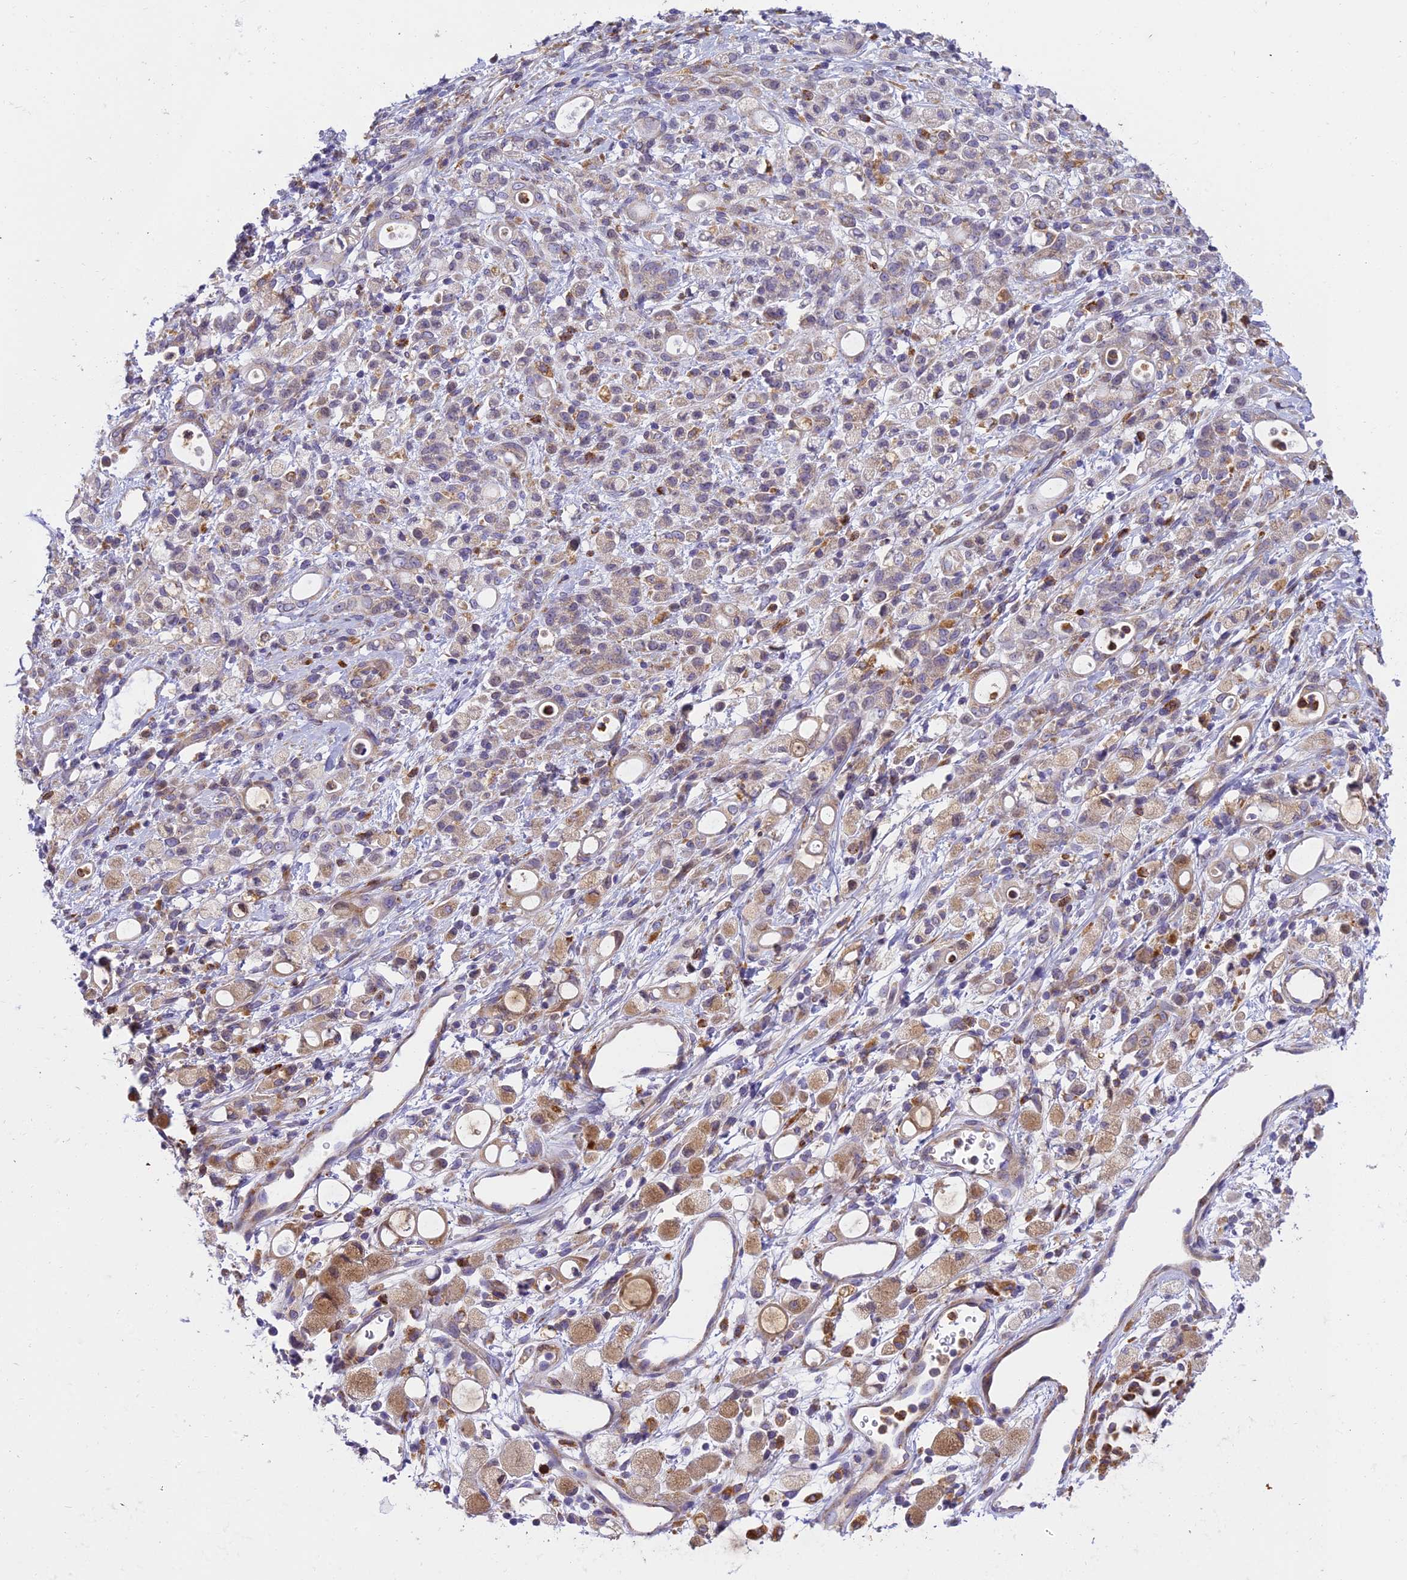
{"staining": {"intensity": "moderate", "quantity": "<25%", "location": "cytoplasmic/membranous"}, "tissue": "stomach cancer", "cell_type": "Tumor cells", "image_type": "cancer", "snomed": [{"axis": "morphology", "description": "Adenocarcinoma, NOS"}, {"axis": "topography", "description": "Stomach"}], "caption": "A high-resolution photomicrograph shows immunohistochemistry (IHC) staining of stomach cancer, which exhibits moderate cytoplasmic/membranous expression in approximately <25% of tumor cells. (IHC, brightfield microscopy, high magnification).", "gene": "CLCN7", "patient": {"sex": "female", "age": 60}}